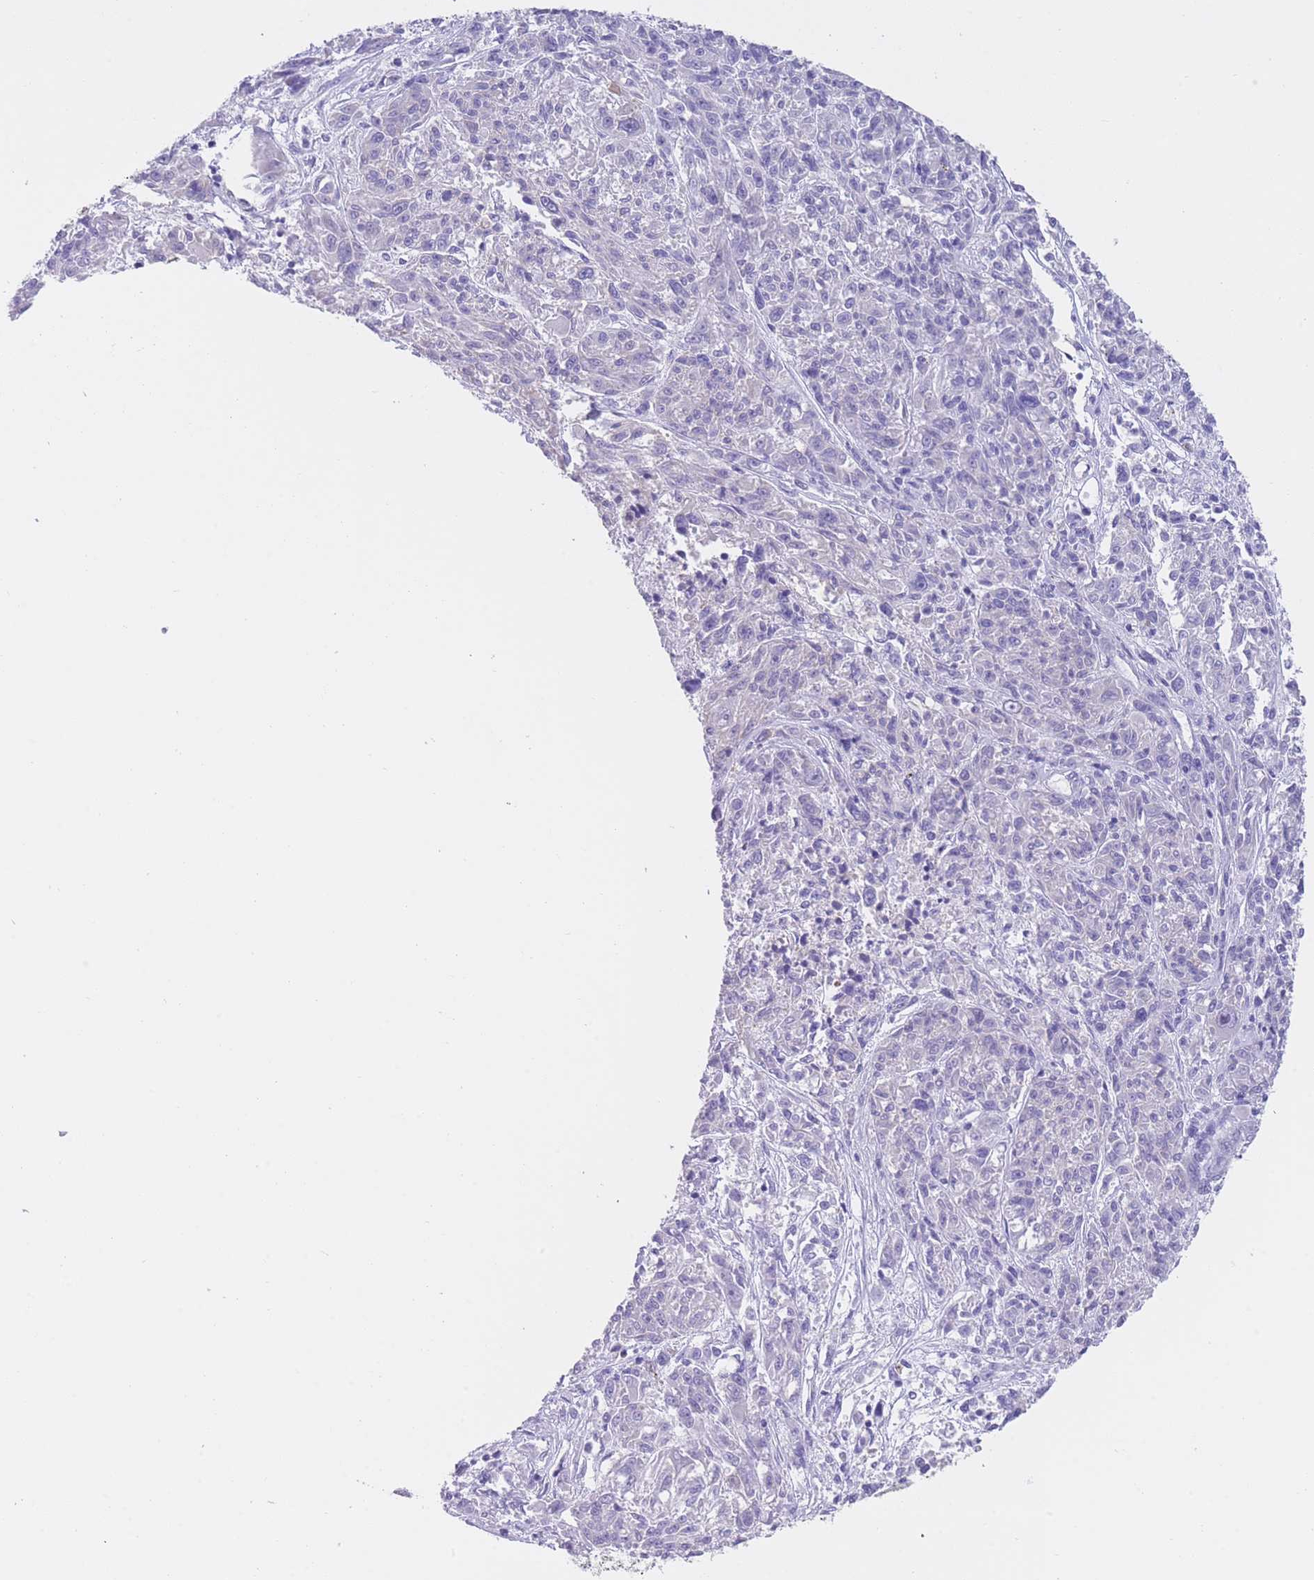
{"staining": {"intensity": "negative", "quantity": "none", "location": "none"}, "tissue": "melanoma", "cell_type": "Tumor cells", "image_type": "cancer", "snomed": [{"axis": "morphology", "description": "Malignant melanoma, NOS"}, {"axis": "topography", "description": "Skin"}], "caption": "A high-resolution photomicrograph shows immunohistochemistry (IHC) staining of melanoma, which exhibits no significant staining in tumor cells.", "gene": "LDB3", "patient": {"sex": "male", "age": 53}}